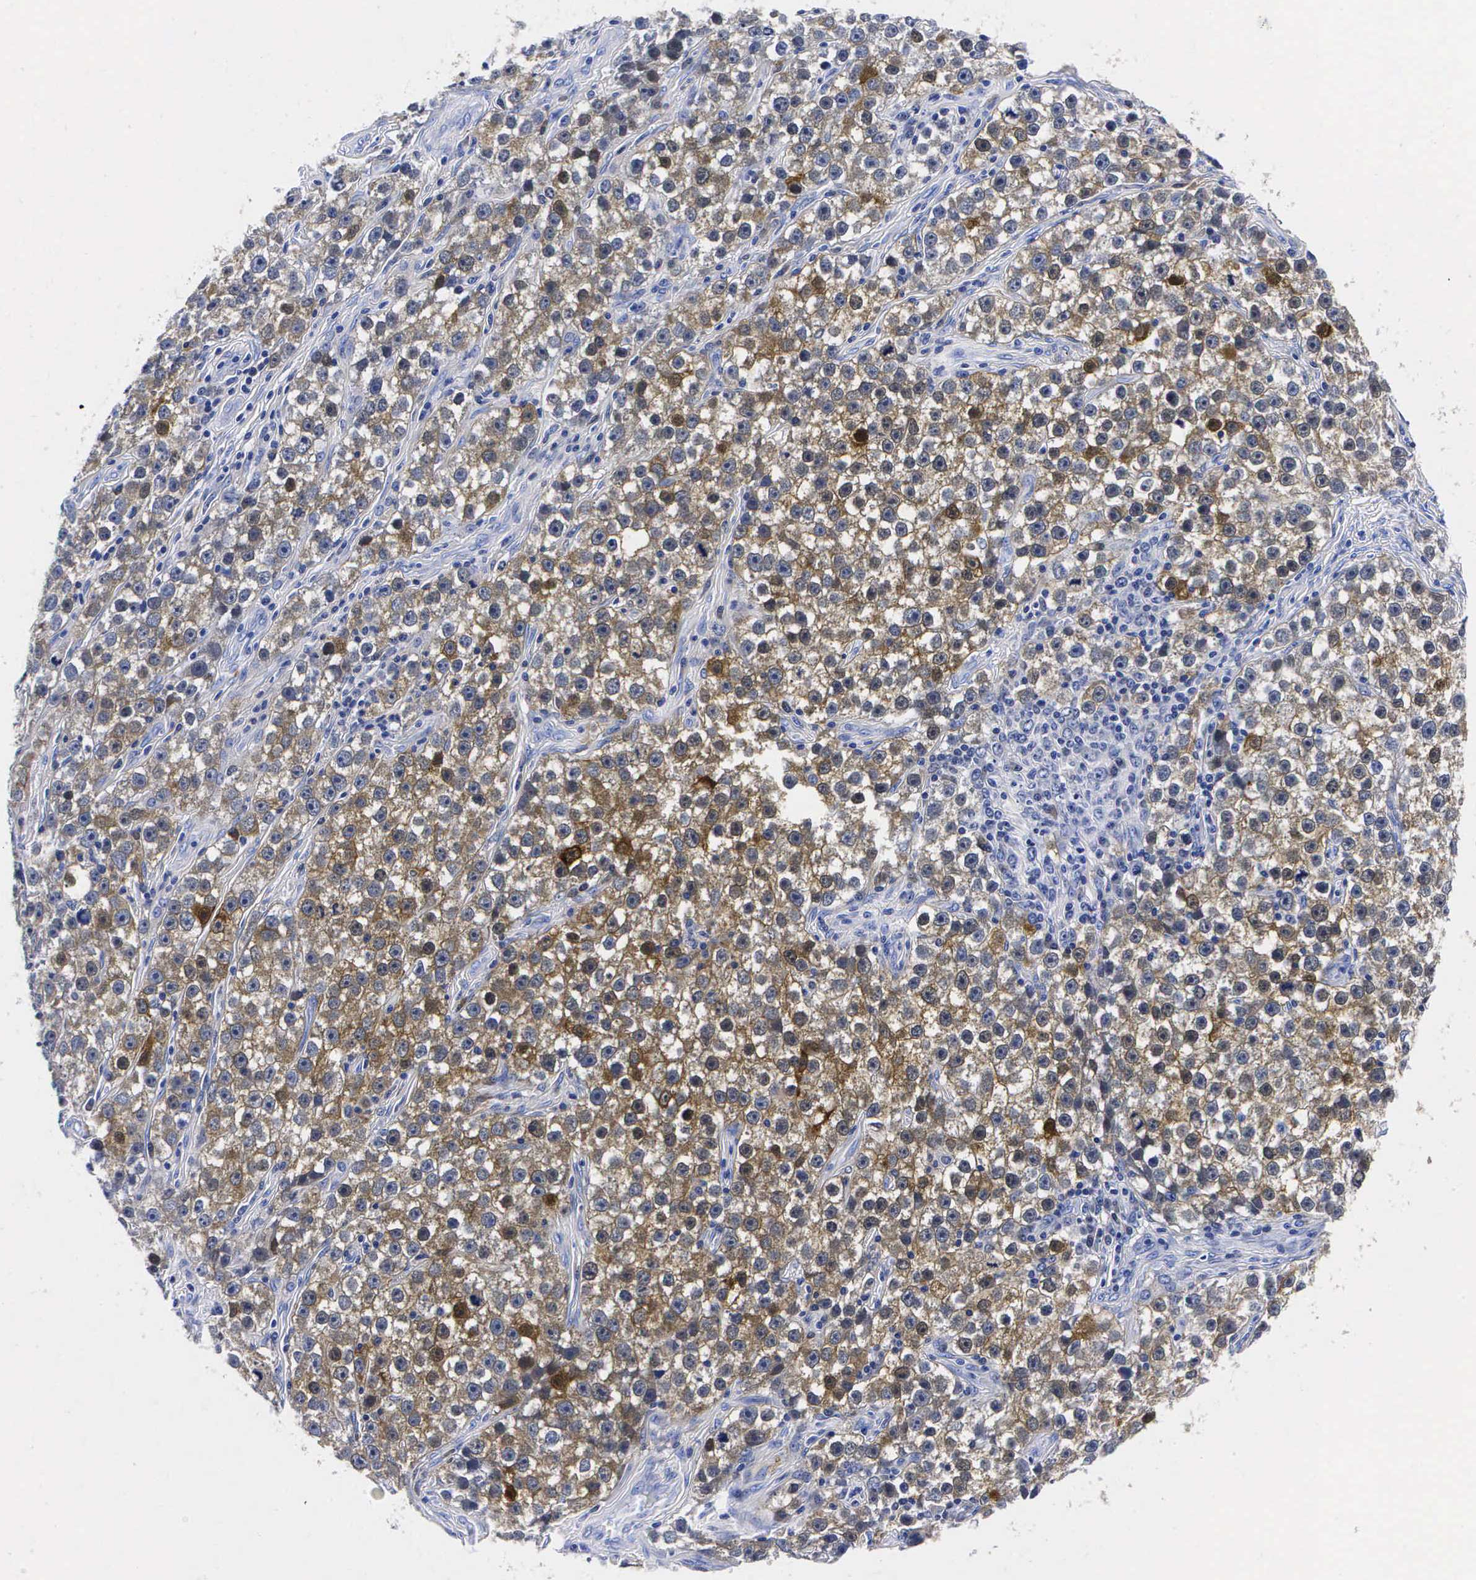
{"staining": {"intensity": "moderate", "quantity": ">75%", "location": "cytoplasmic/membranous"}, "tissue": "testis cancer", "cell_type": "Tumor cells", "image_type": "cancer", "snomed": [{"axis": "morphology", "description": "Seminoma, NOS"}, {"axis": "topography", "description": "Testis"}], "caption": "This is a photomicrograph of IHC staining of testis cancer (seminoma), which shows moderate positivity in the cytoplasmic/membranous of tumor cells.", "gene": "ENO2", "patient": {"sex": "male", "age": 32}}